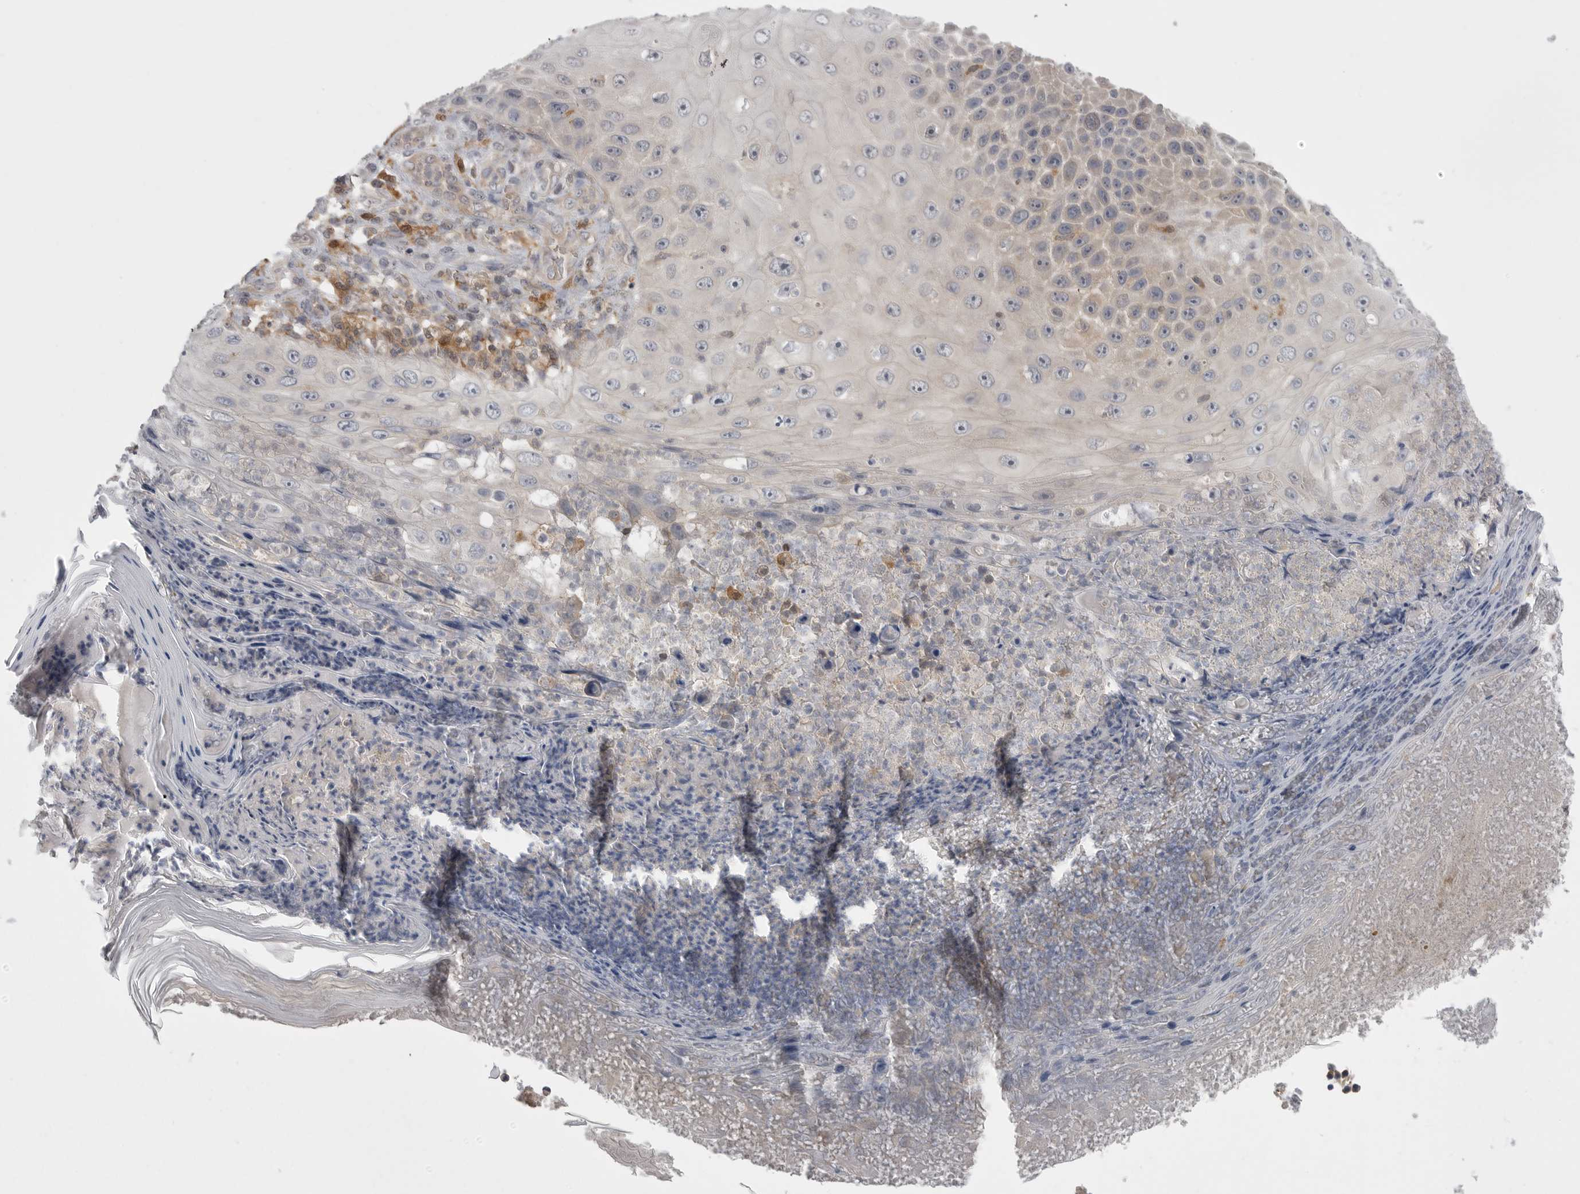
{"staining": {"intensity": "negative", "quantity": "none", "location": "none"}, "tissue": "skin cancer", "cell_type": "Tumor cells", "image_type": "cancer", "snomed": [{"axis": "morphology", "description": "Squamous cell carcinoma, NOS"}, {"axis": "topography", "description": "Skin"}], "caption": "High power microscopy histopathology image of an immunohistochemistry micrograph of squamous cell carcinoma (skin), revealing no significant staining in tumor cells. (Stains: DAB IHC with hematoxylin counter stain, Microscopy: brightfield microscopy at high magnification).", "gene": "KYAT3", "patient": {"sex": "female", "age": 88}}